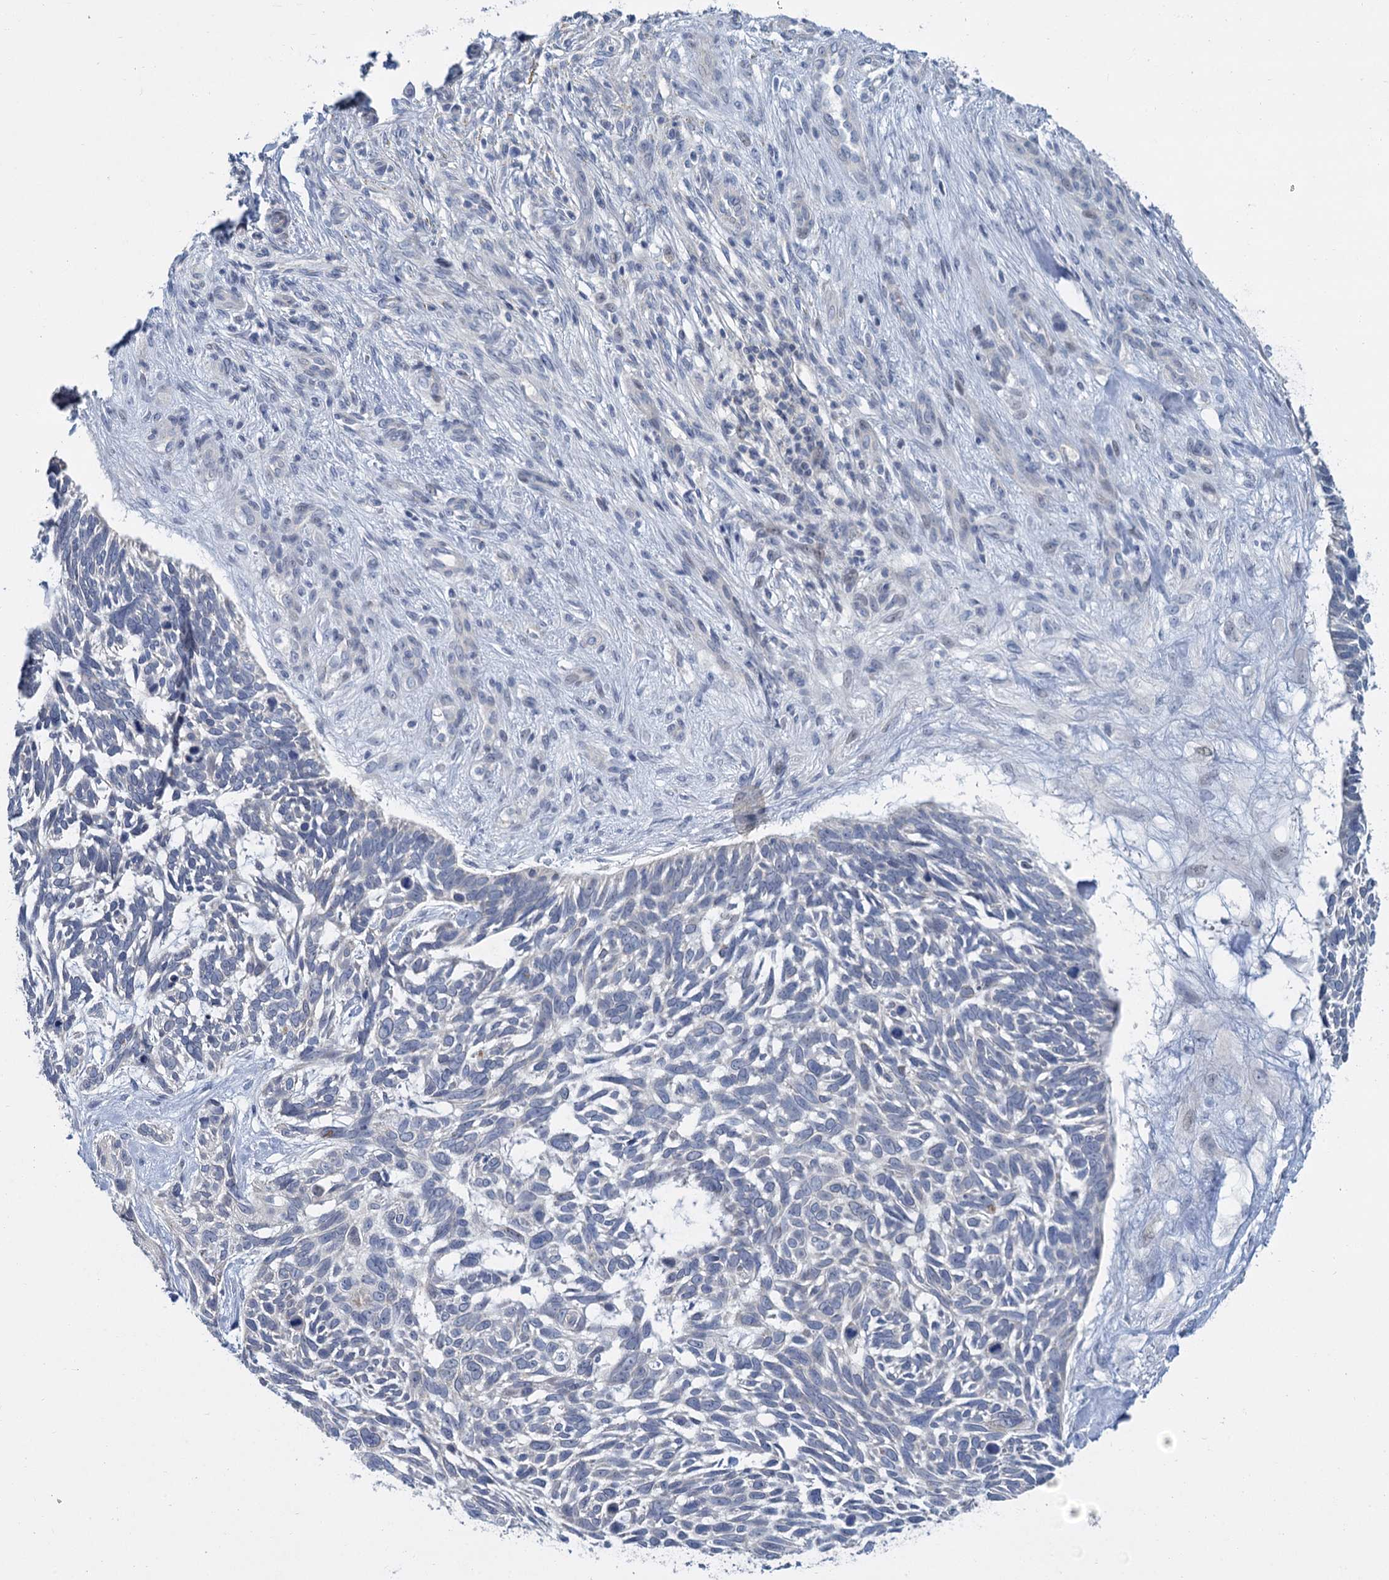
{"staining": {"intensity": "negative", "quantity": "none", "location": "none"}, "tissue": "skin cancer", "cell_type": "Tumor cells", "image_type": "cancer", "snomed": [{"axis": "morphology", "description": "Basal cell carcinoma"}, {"axis": "topography", "description": "Skin"}], "caption": "There is no significant positivity in tumor cells of skin cancer.", "gene": "ACRBP", "patient": {"sex": "male", "age": 88}}